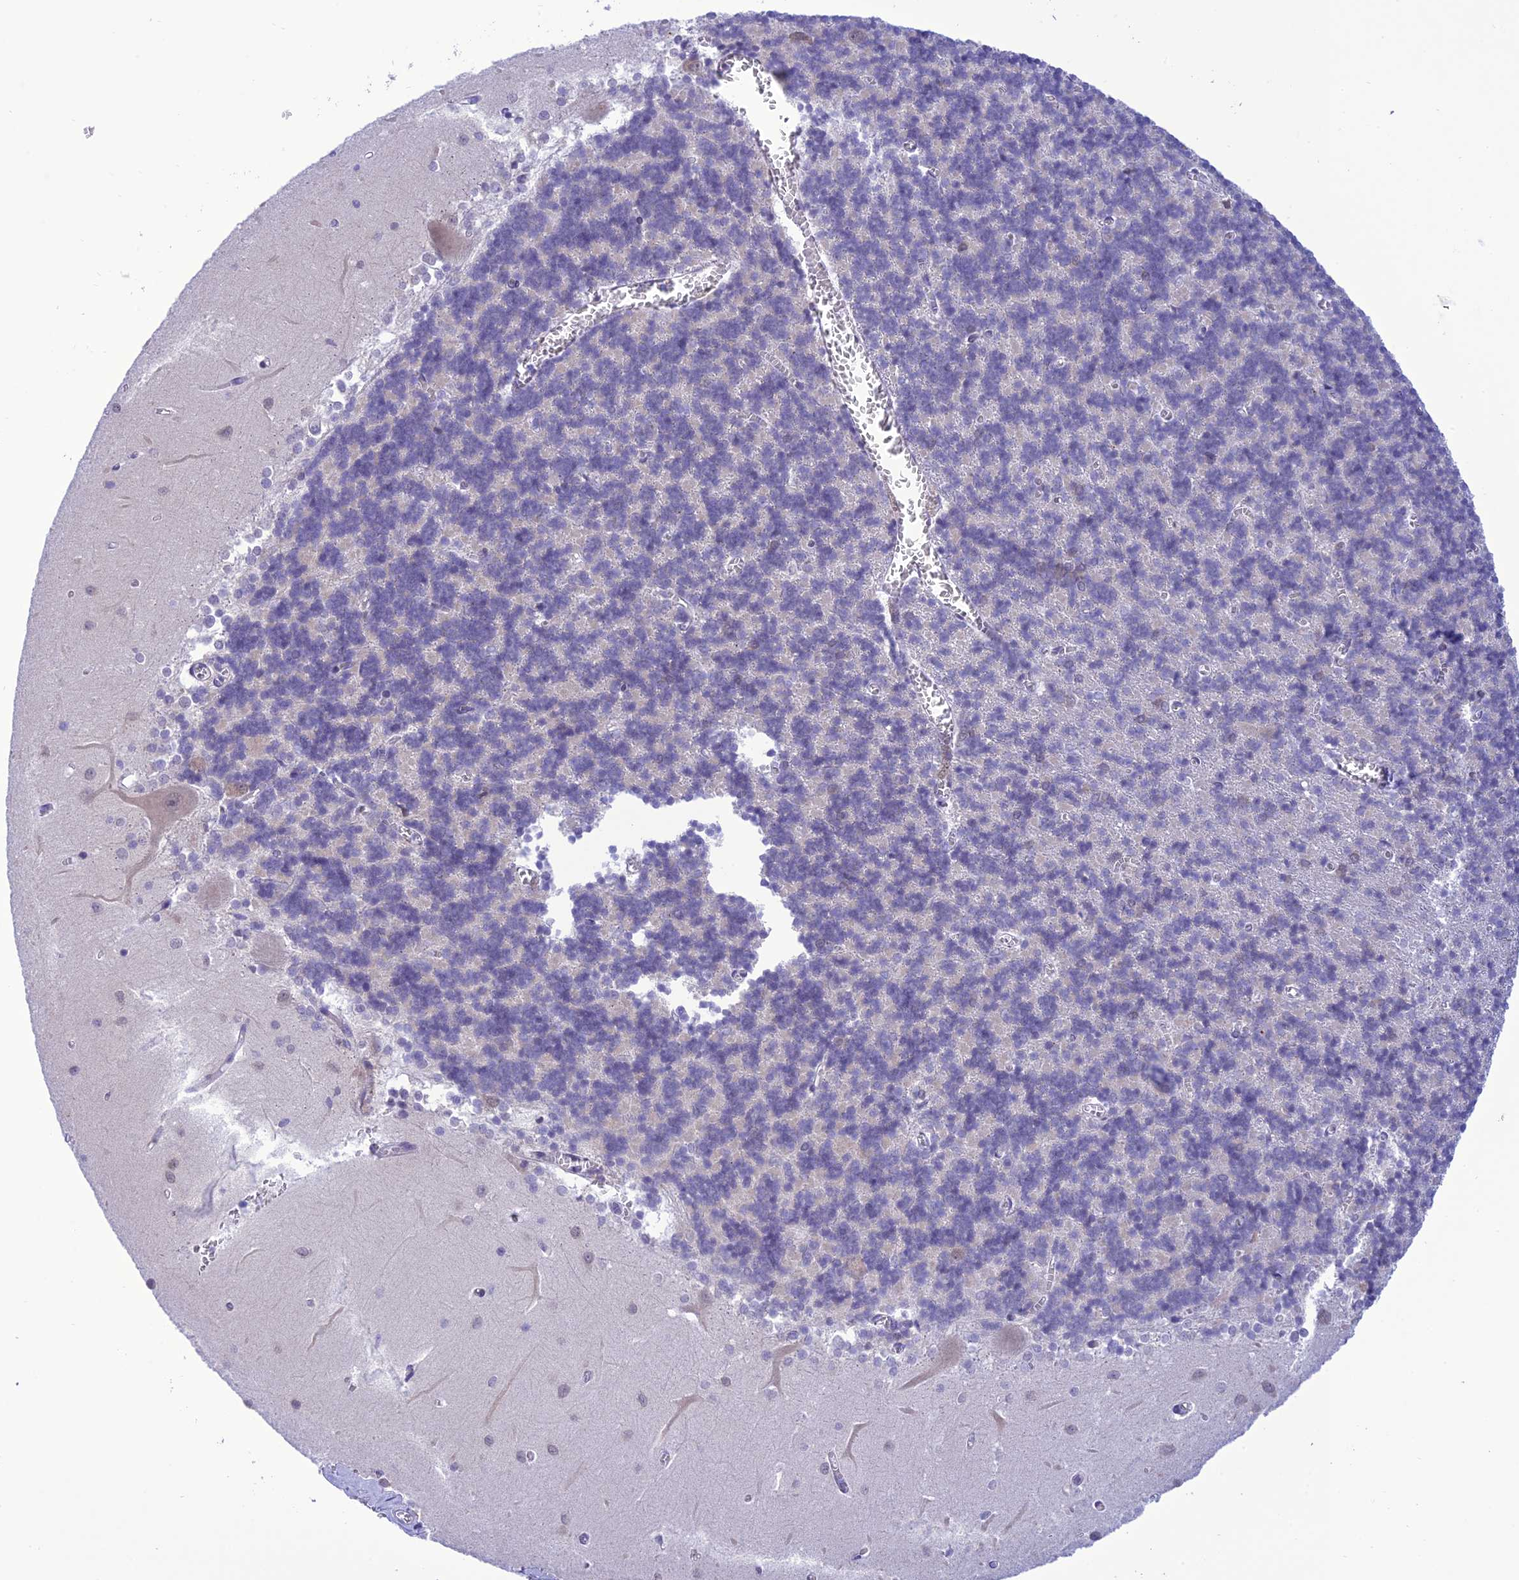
{"staining": {"intensity": "negative", "quantity": "none", "location": "none"}, "tissue": "cerebellum", "cell_type": "Cells in granular layer", "image_type": "normal", "snomed": [{"axis": "morphology", "description": "Normal tissue, NOS"}, {"axis": "topography", "description": "Cerebellum"}], "caption": "Immunohistochemistry micrograph of normal cerebellum: cerebellum stained with DAB (3,3'-diaminobenzidine) displays no significant protein positivity in cells in granular layer.", "gene": "RNF126", "patient": {"sex": "male", "age": 37}}